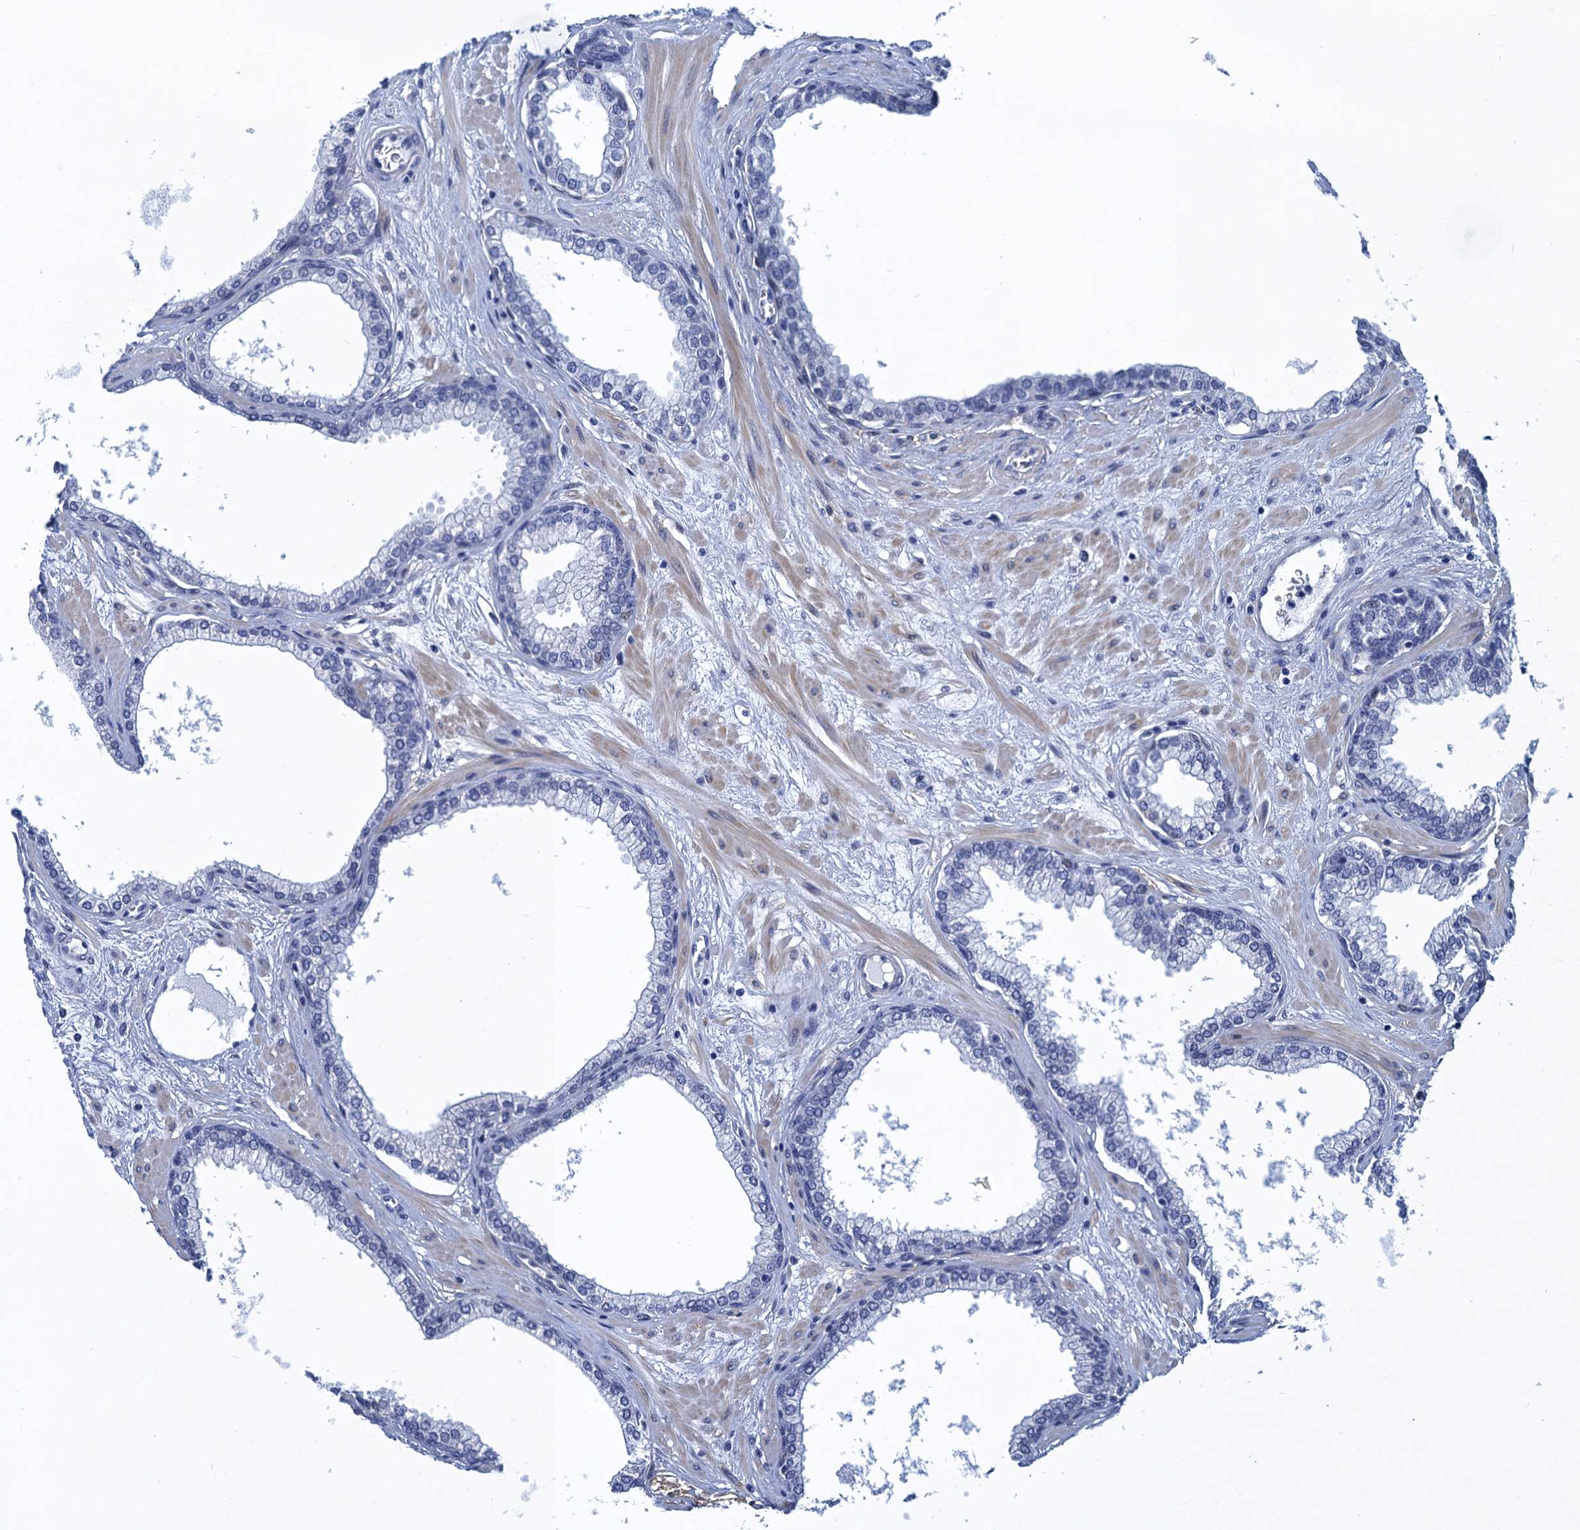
{"staining": {"intensity": "negative", "quantity": "none", "location": "none"}, "tissue": "prostate", "cell_type": "Glandular cells", "image_type": "normal", "snomed": [{"axis": "morphology", "description": "Normal tissue, NOS"}, {"axis": "morphology", "description": "Urothelial carcinoma, Low grade"}, {"axis": "topography", "description": "Urinary bladder"}, {"axis": "topography", "description": "Prostate"}], "caption": "Immunohistochemistry histopathology image of normal human prostate stained for a protein (brown), which demonstrates no staining in glandular cells.", "gene": "GINS3", "patient": {"sex": "male", "age": 60}}